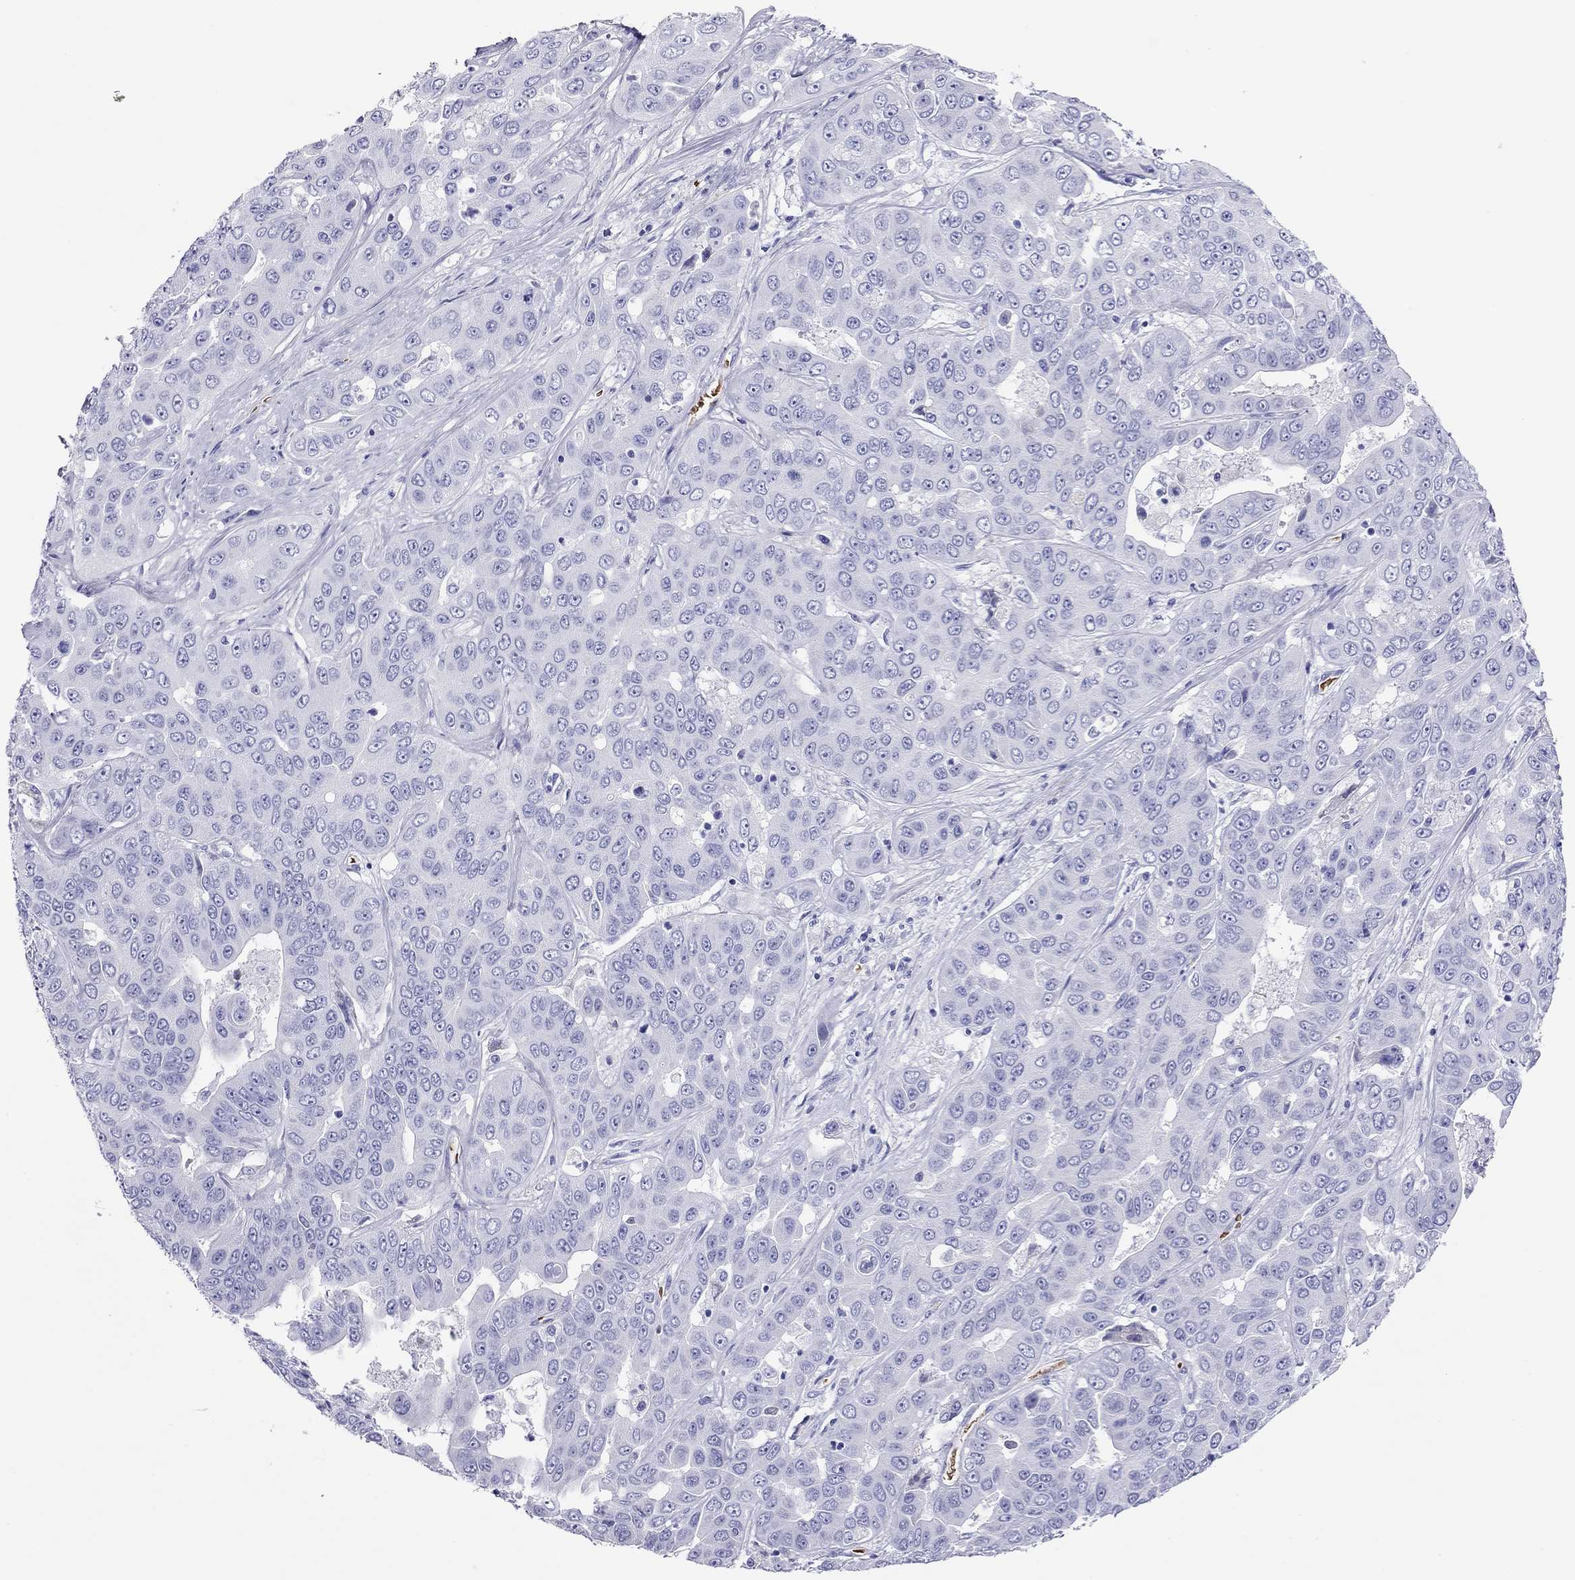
{"staining": {"intensity": "negative", "quantity": "none", "location": "none"}, "tissue": "liver cancer", "cell_type": "Tumor cells", "image_type": "cancer", "snomed": [{"axis": "morphology", "description": "Cholangiocarcinoma"}, {"axis": "topography", "description": "Liver"}], "caption": "The photomicrograph reveals no staining of tumor cells in cholangiocarcinoma (liver). Brightfield microscopy of immunohistochemistry (IHC) stained with DAB (brown) and hematoxylin (blue), captured at high magnification.", "gene": "PTPRN", "patient": {"sex": "female", "age": 52}}